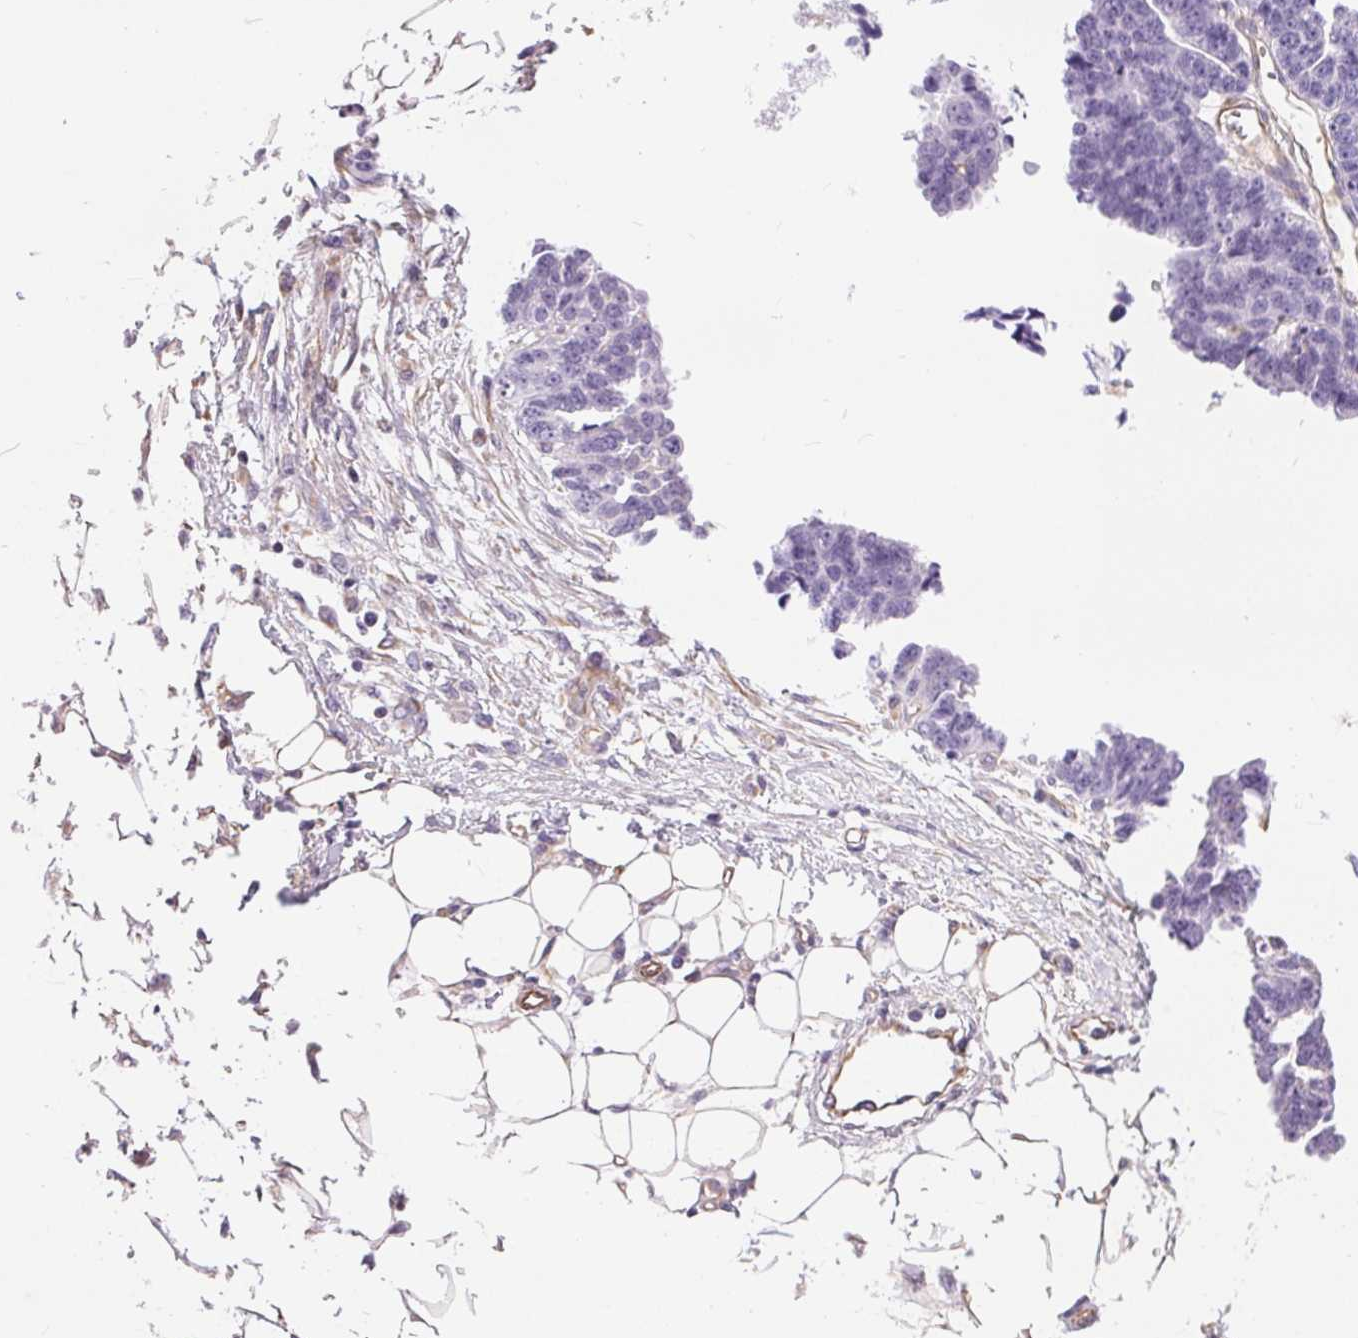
{"staining": {"intensity": "negative", "quantity": "none", "location": "none"}, "tissue": "ovarian cancer", "cell_type": "Tumor cells", "image_type": "cancer", "snomed": [{"axis": "morphology", "description": "Cystadenocarcinoma, serous, NOS"}, {"axis": "topography", "description": "Ovary"}], "caption": "This is a photomicrograph of immunohistochemistry (IHC) staining of ovarian cancer (serous cystadenocarcinoma), which shows no positivity in tumor cells.", "gene": "GFAP", "patient": {"sex": "female", "age": 76}}